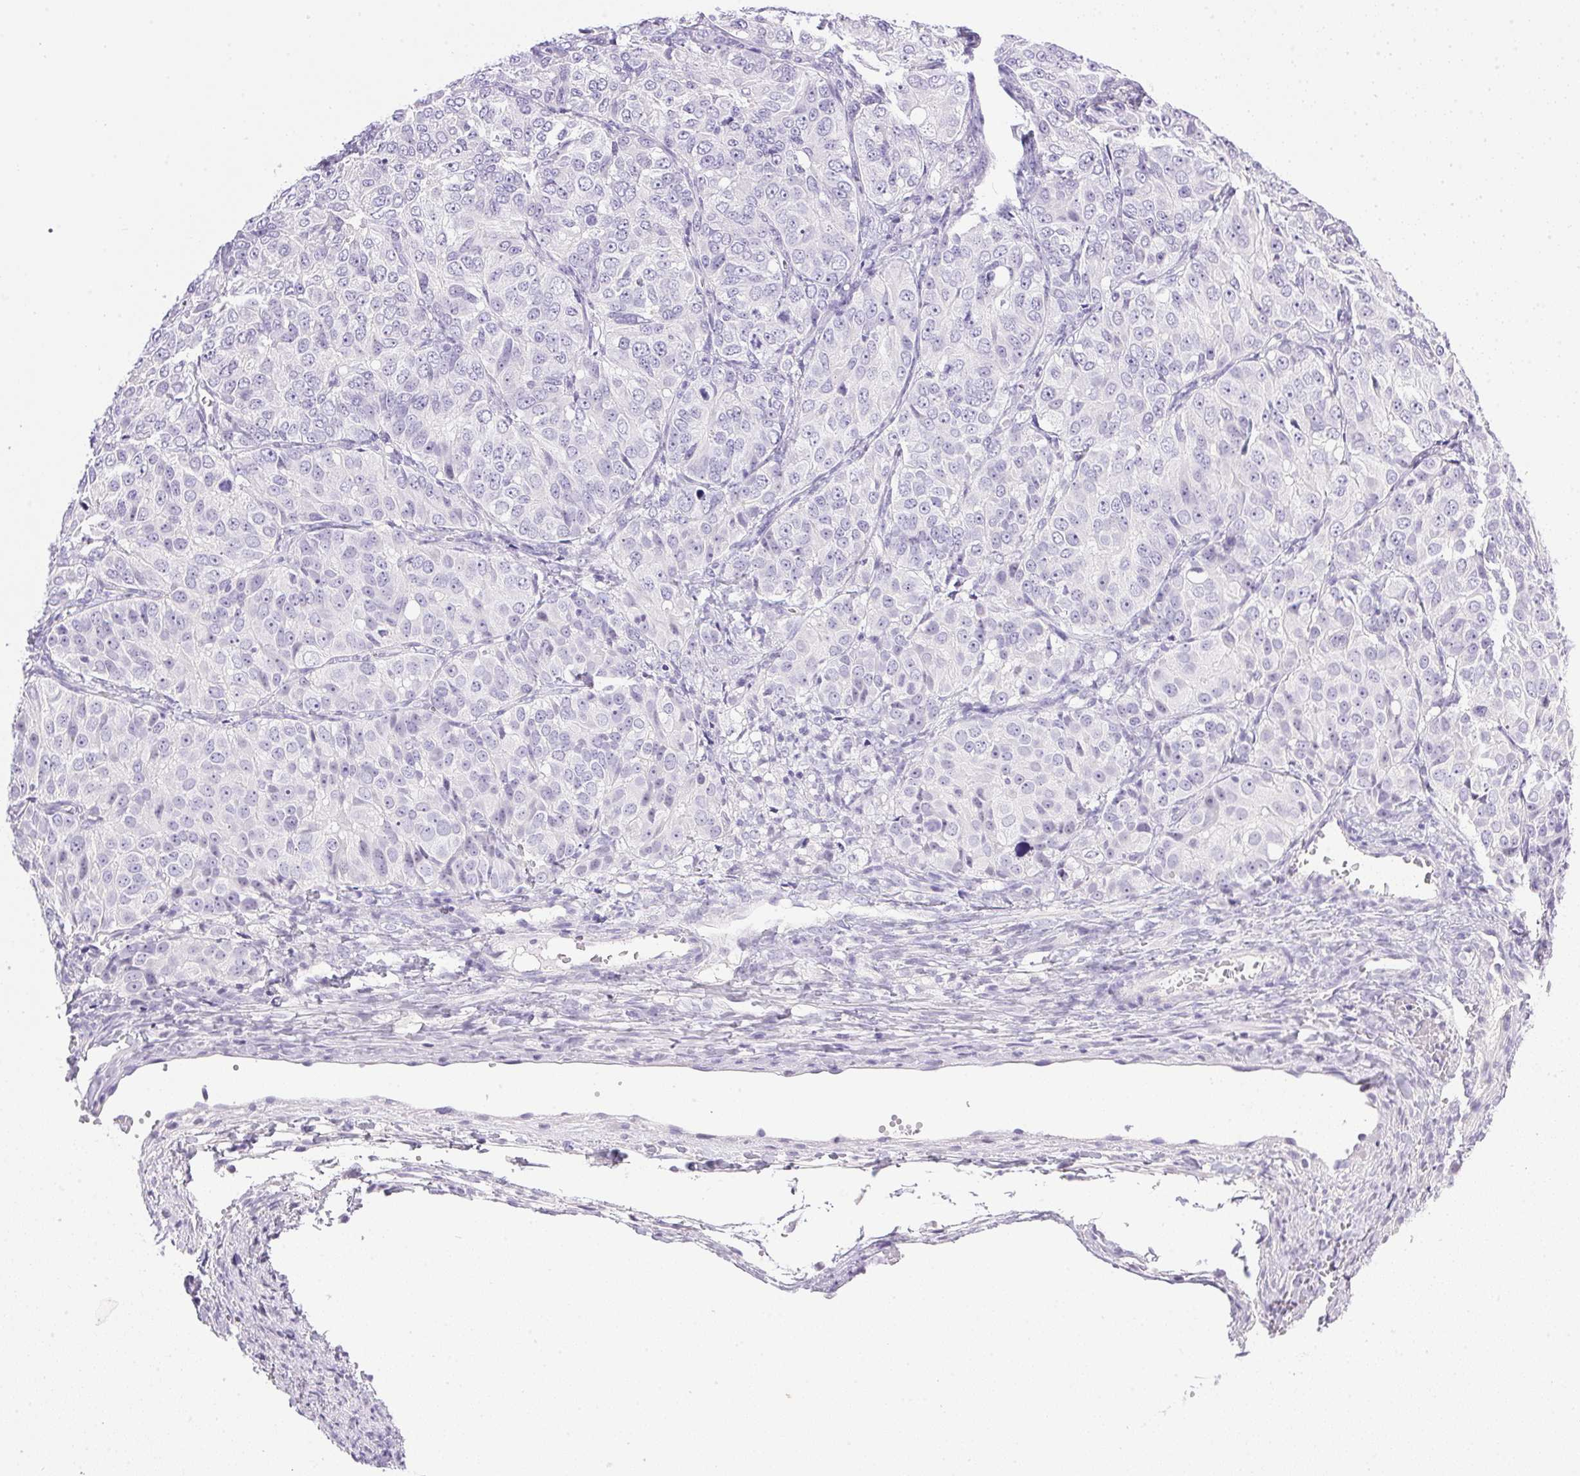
{"staining": {"intensity": "negative", "quantity": "none", "location": "none"}, "tissue": "ovarian cancer", "cell_type": "Tumor cells", "image_type": "cancer", "snomed": [{"axis": "morphology", "description": "Carcinoma, endometroid"}, {"axis": "topography", "description": "Ovary"}], "caption": "Tumor cells are negative for brown protein staining in ovarian cancer (endometroid carcinoma).", "gene": "ATP6V0A4", "patient": {"sex": "female", "age": 51}}